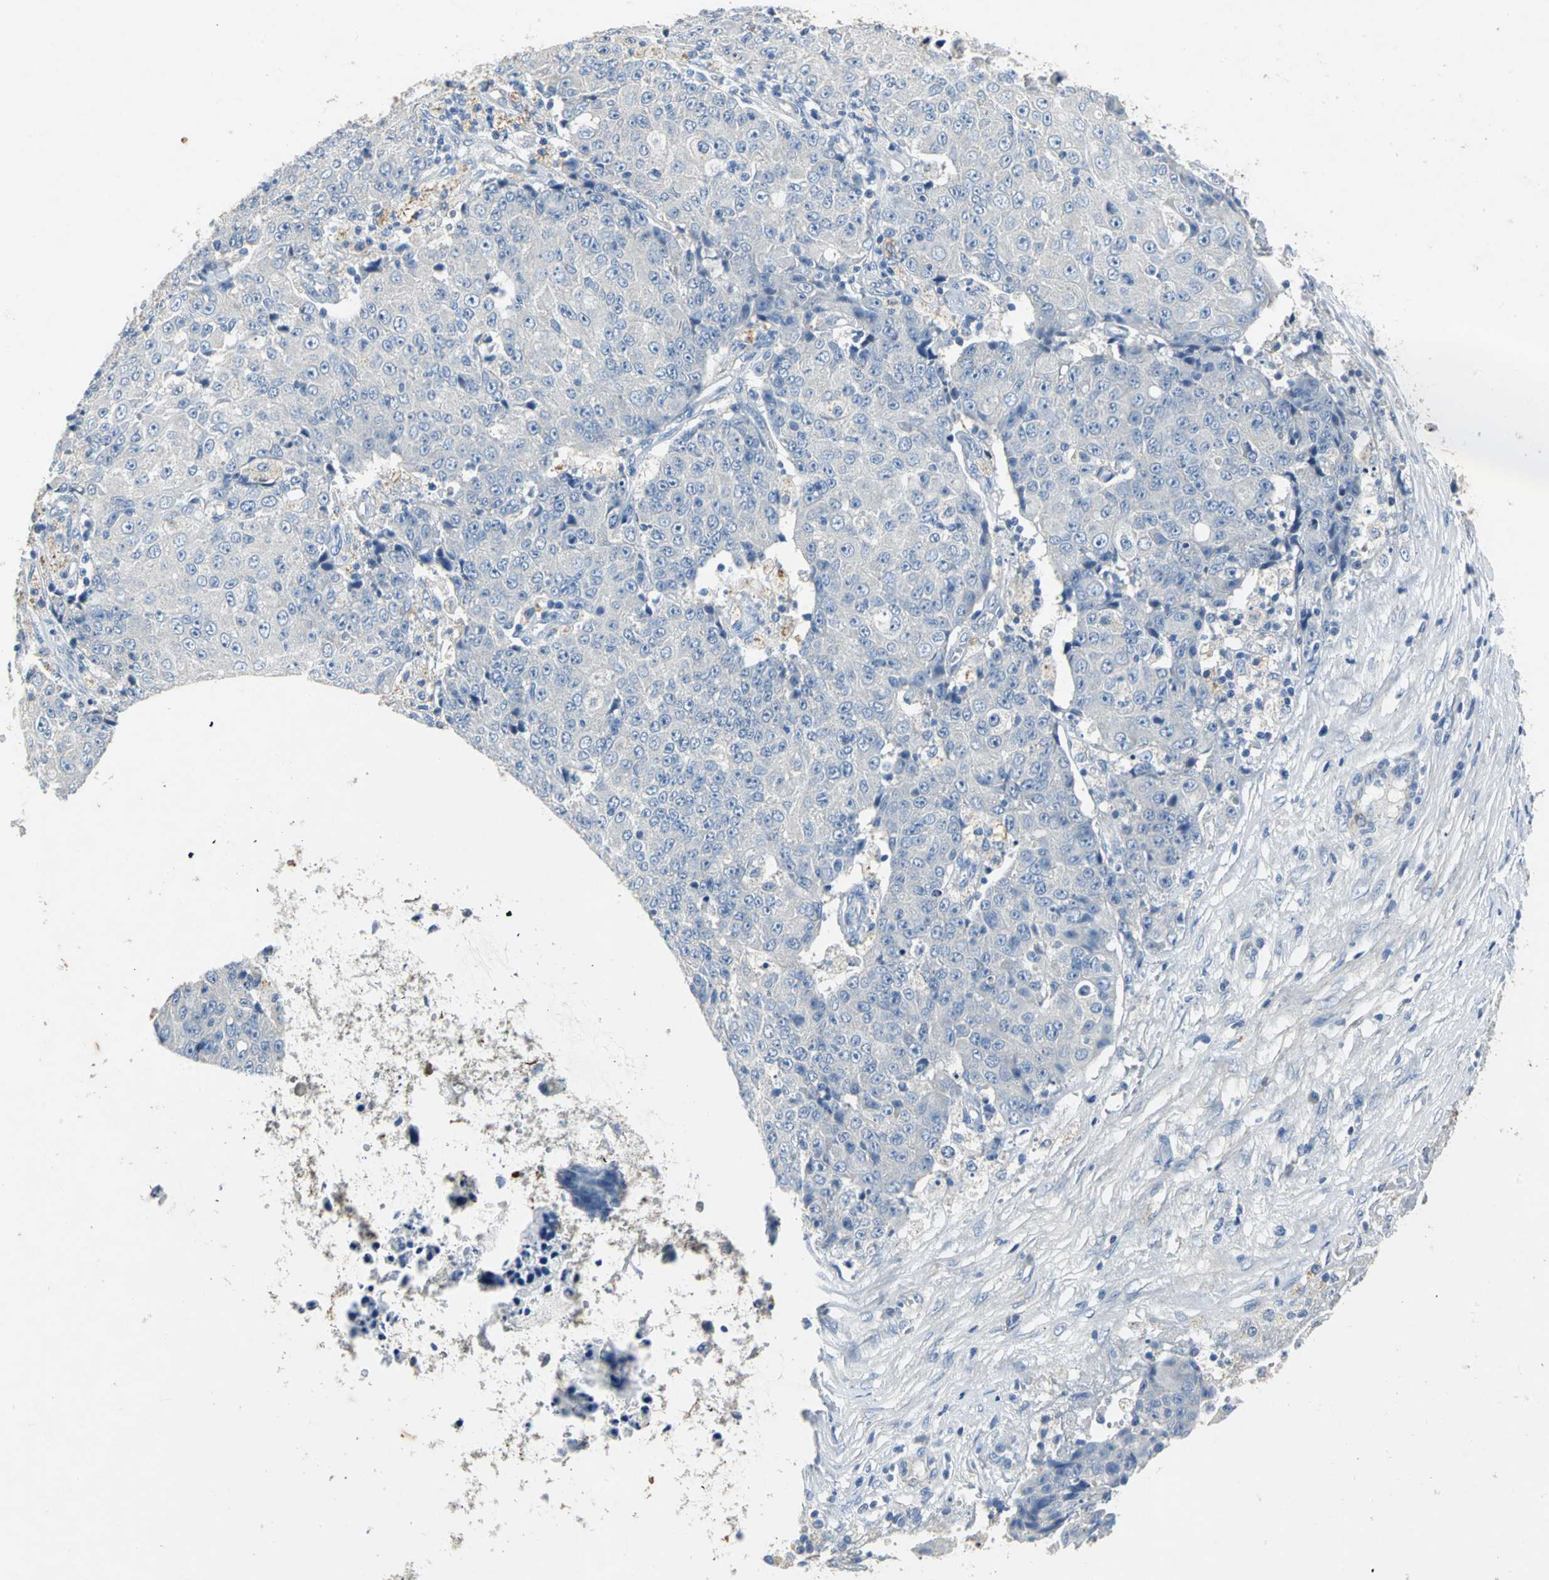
{"staining": {"intensity": "negative", "quantity": "none", "location": "none"}, "tissue": "ovarian cancer", "cell_type": "Tumor cells", "image_type": "cancer", "snomed": [{"axis": "morphology", "description": "Carcinoma, endometroid"}, {"axis": "topography", "description": "Ovary"}], "caption": "DAB immunohistochemical staining of human ovarian cancer shows no significant positivity in tumor cells. (DAB (3,3'-diaminobenzidine) IHC visualized using brightfield microscopy, high magnification).", "gene": "EFNB3", "patient": {"sex": "female", "age": 42}}